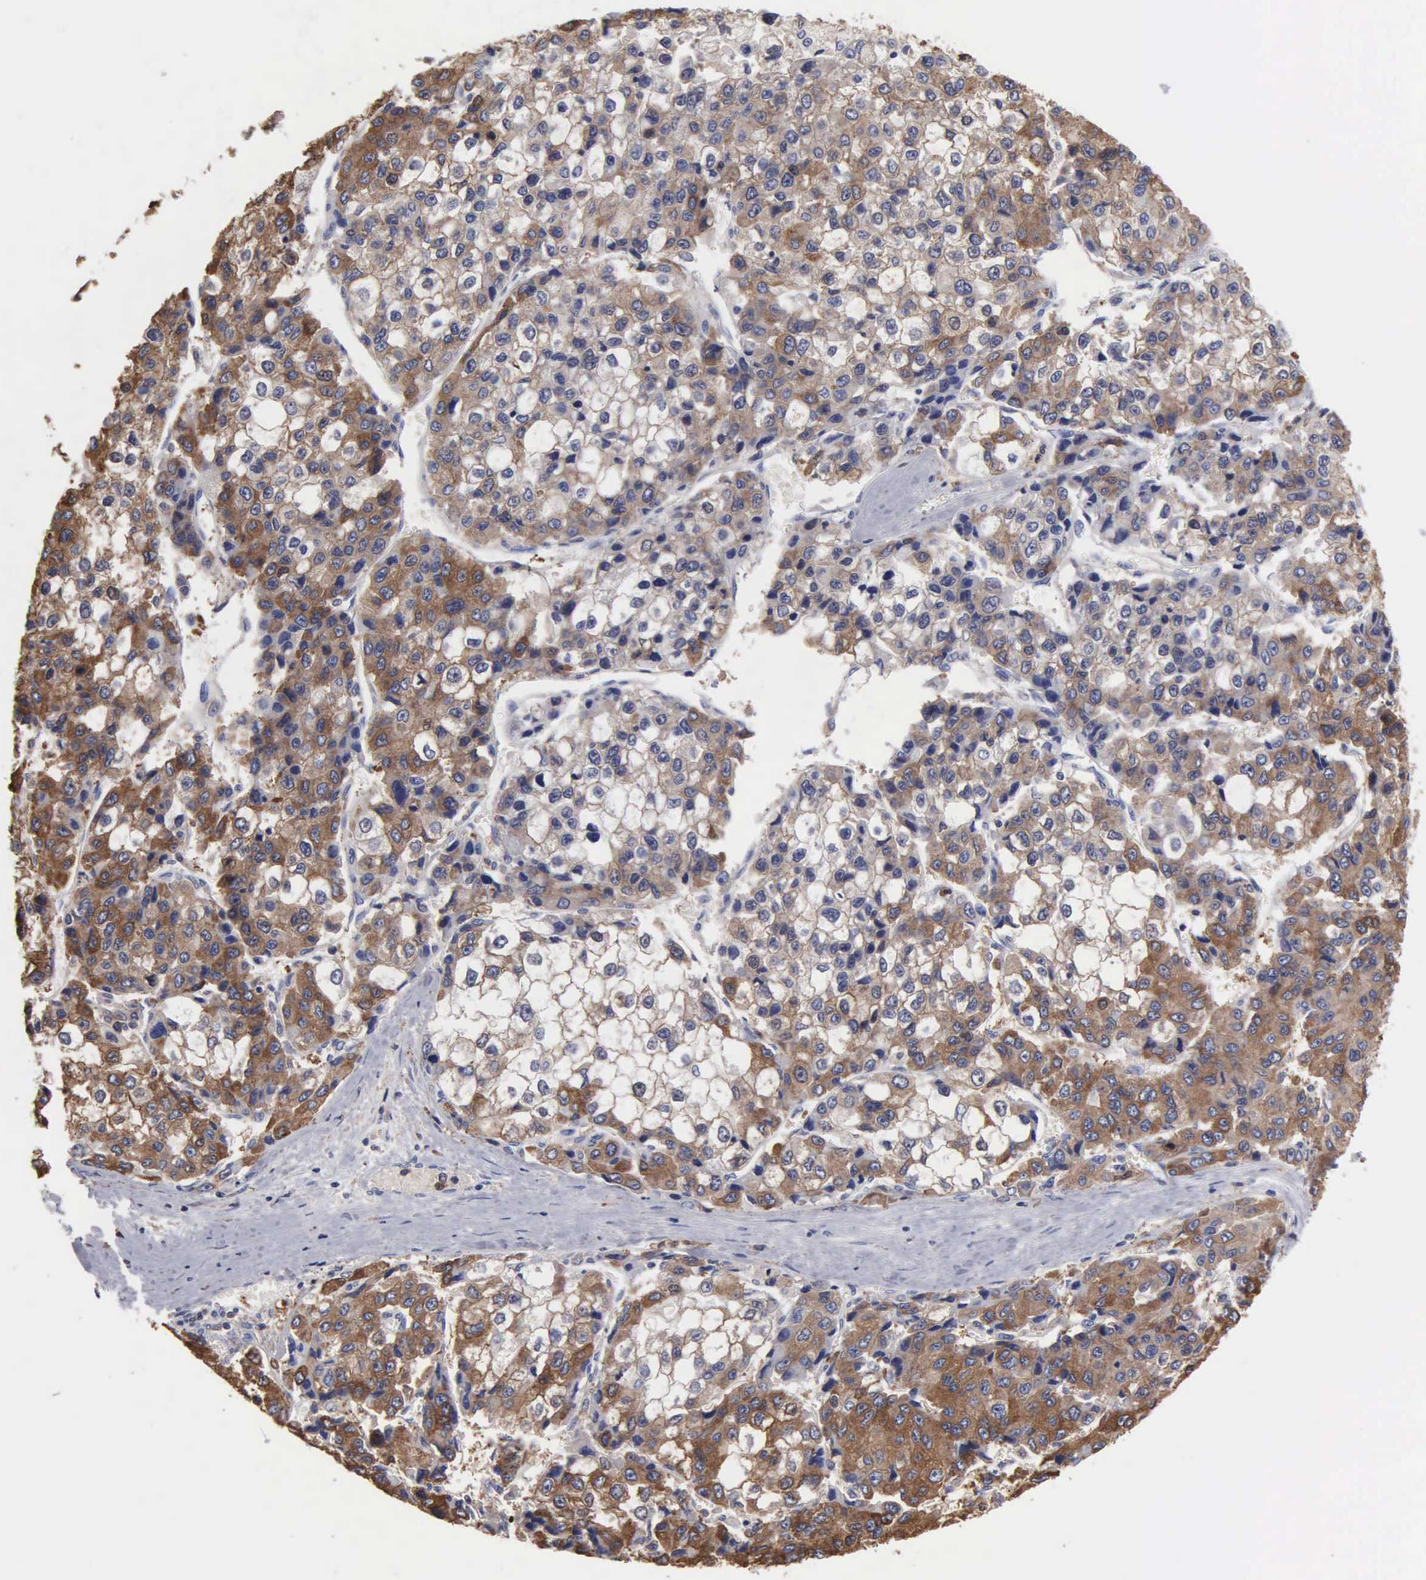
{"staining": {"intensity": "strong", "quantity": ">75%", "location": "cytoplasmic/membranous"}, "tissue": "liver cancer", "cell_type": "Tumor cells", "image_type": "cancer", "snomed": [{"axis": "morphology", "description": "Carcinoma, Hepatocellular, NOS"}, {"axis": "topography", "description": "Liver"}], "caption": "High-power microscopy captured an immunohistochemistry (IHC) histopathology image of hepatocellular carcinoma (liver), revealing strong cytoplasmic/membranous expression in approximately >75% of tumor cells. (DAB (3,3'-diaminobenzidine) = brown stain, brightfield microscopy at high magnification).", "gene": "G6PD", "patient": {"sex": "female", "age": 66}}